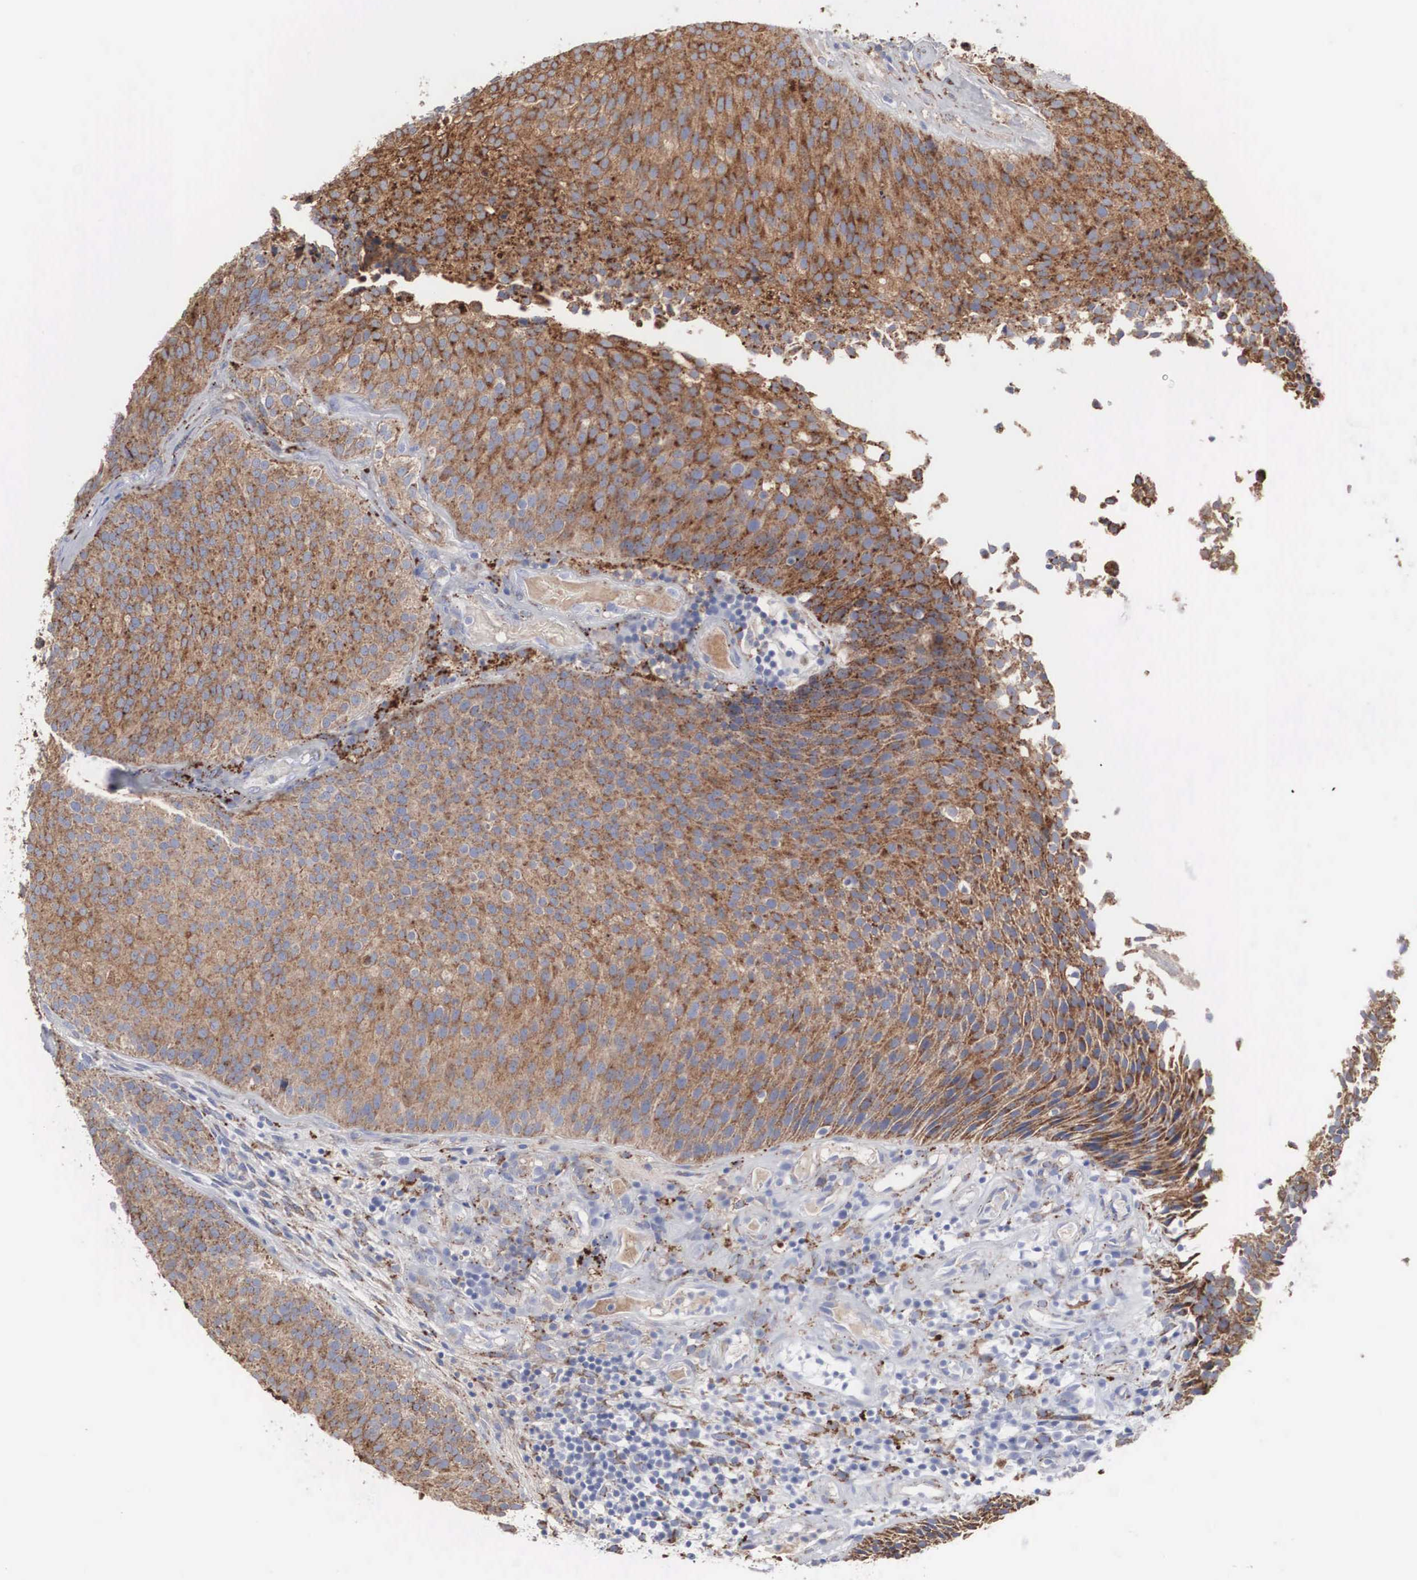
{"staining": {"intensity": "moderate", "quantity": ">75%", "location": "cytoplasmic/membranous"}, "tissue": "urothelial cancer", "cell_type": "Tumor cells", "image_type": "cancer", "snomed": [{"axis": "morphology", "description": "Urothelial carcinoma, Low grade"}, {"axis": "topography", "description": "Urinary bladder"}], "caption": "Immunohistochemistry histopathology image of low-grade urothelial carcinoma stained for a protein (brown), which shows medium levels of moderate cytoplasmic/membranous staining in about >75% of tumor cells.", "gene": "LGALS3BP", "patient": {"sex": "male", "age": 85}}